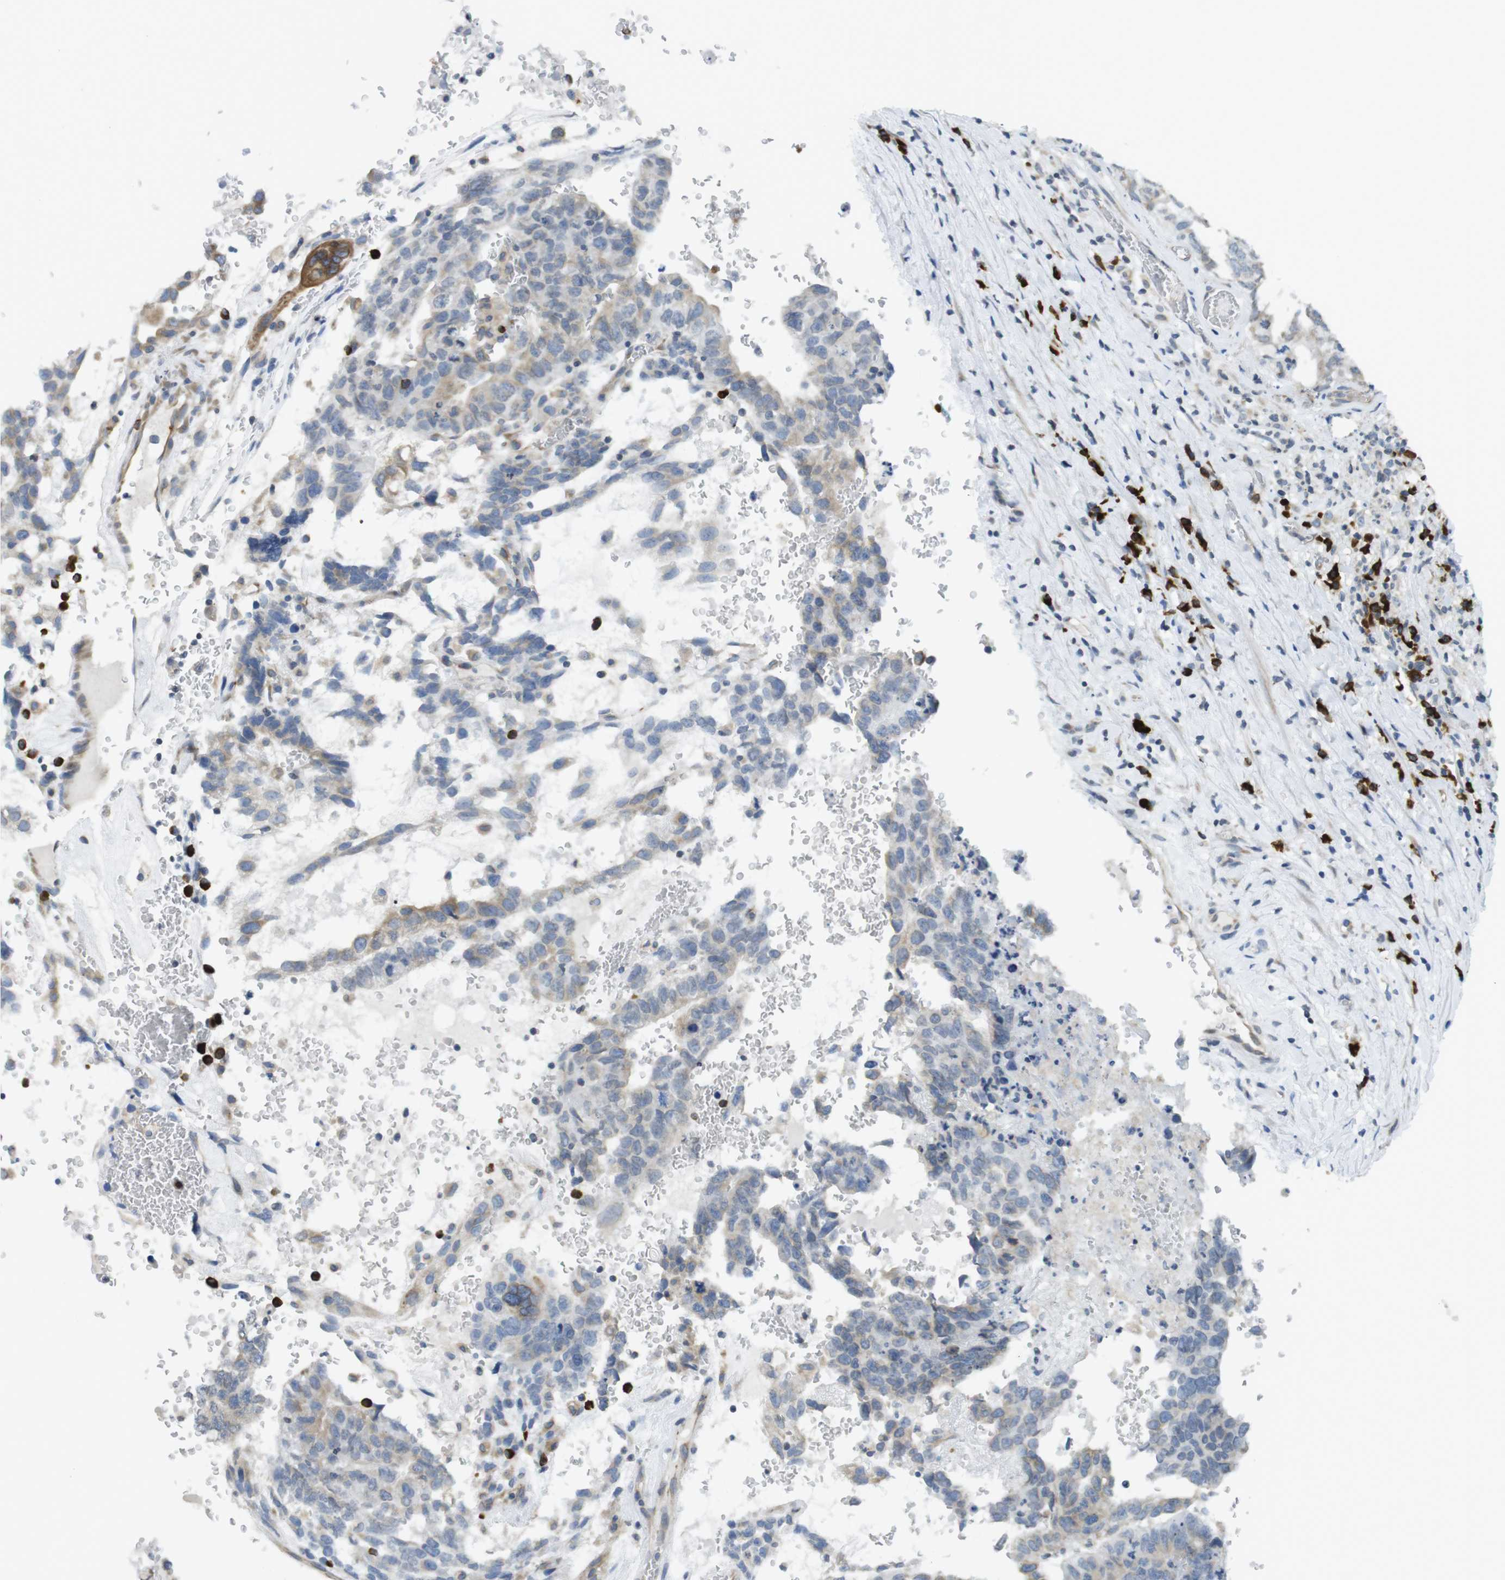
{"staining": {"intensity": "weak", "quantity": "25%-75%", "location": "cytoplasmic/membranous"}, "tissue": "testis cancer", "cell_type": "Tumor cells", "image_type": "cancer", "snomed": [{"axis": "morphology", "description": "Seminoma, NOS"}, {"axis": "morphology", "description": "Carcinoma, Embryonal, NOS"}, {"axis": "topography", "description": "Testis"}], "caption": "This image exhibits immunohistochemistry staining of testis cancer (embryonal carcinoma), with low weak cytoplasmic/membranous staining in approximately 25%-75% of tumor cells.", "gene": "CLPTM1L", "patient": {"sex": "male", "age": 52}}